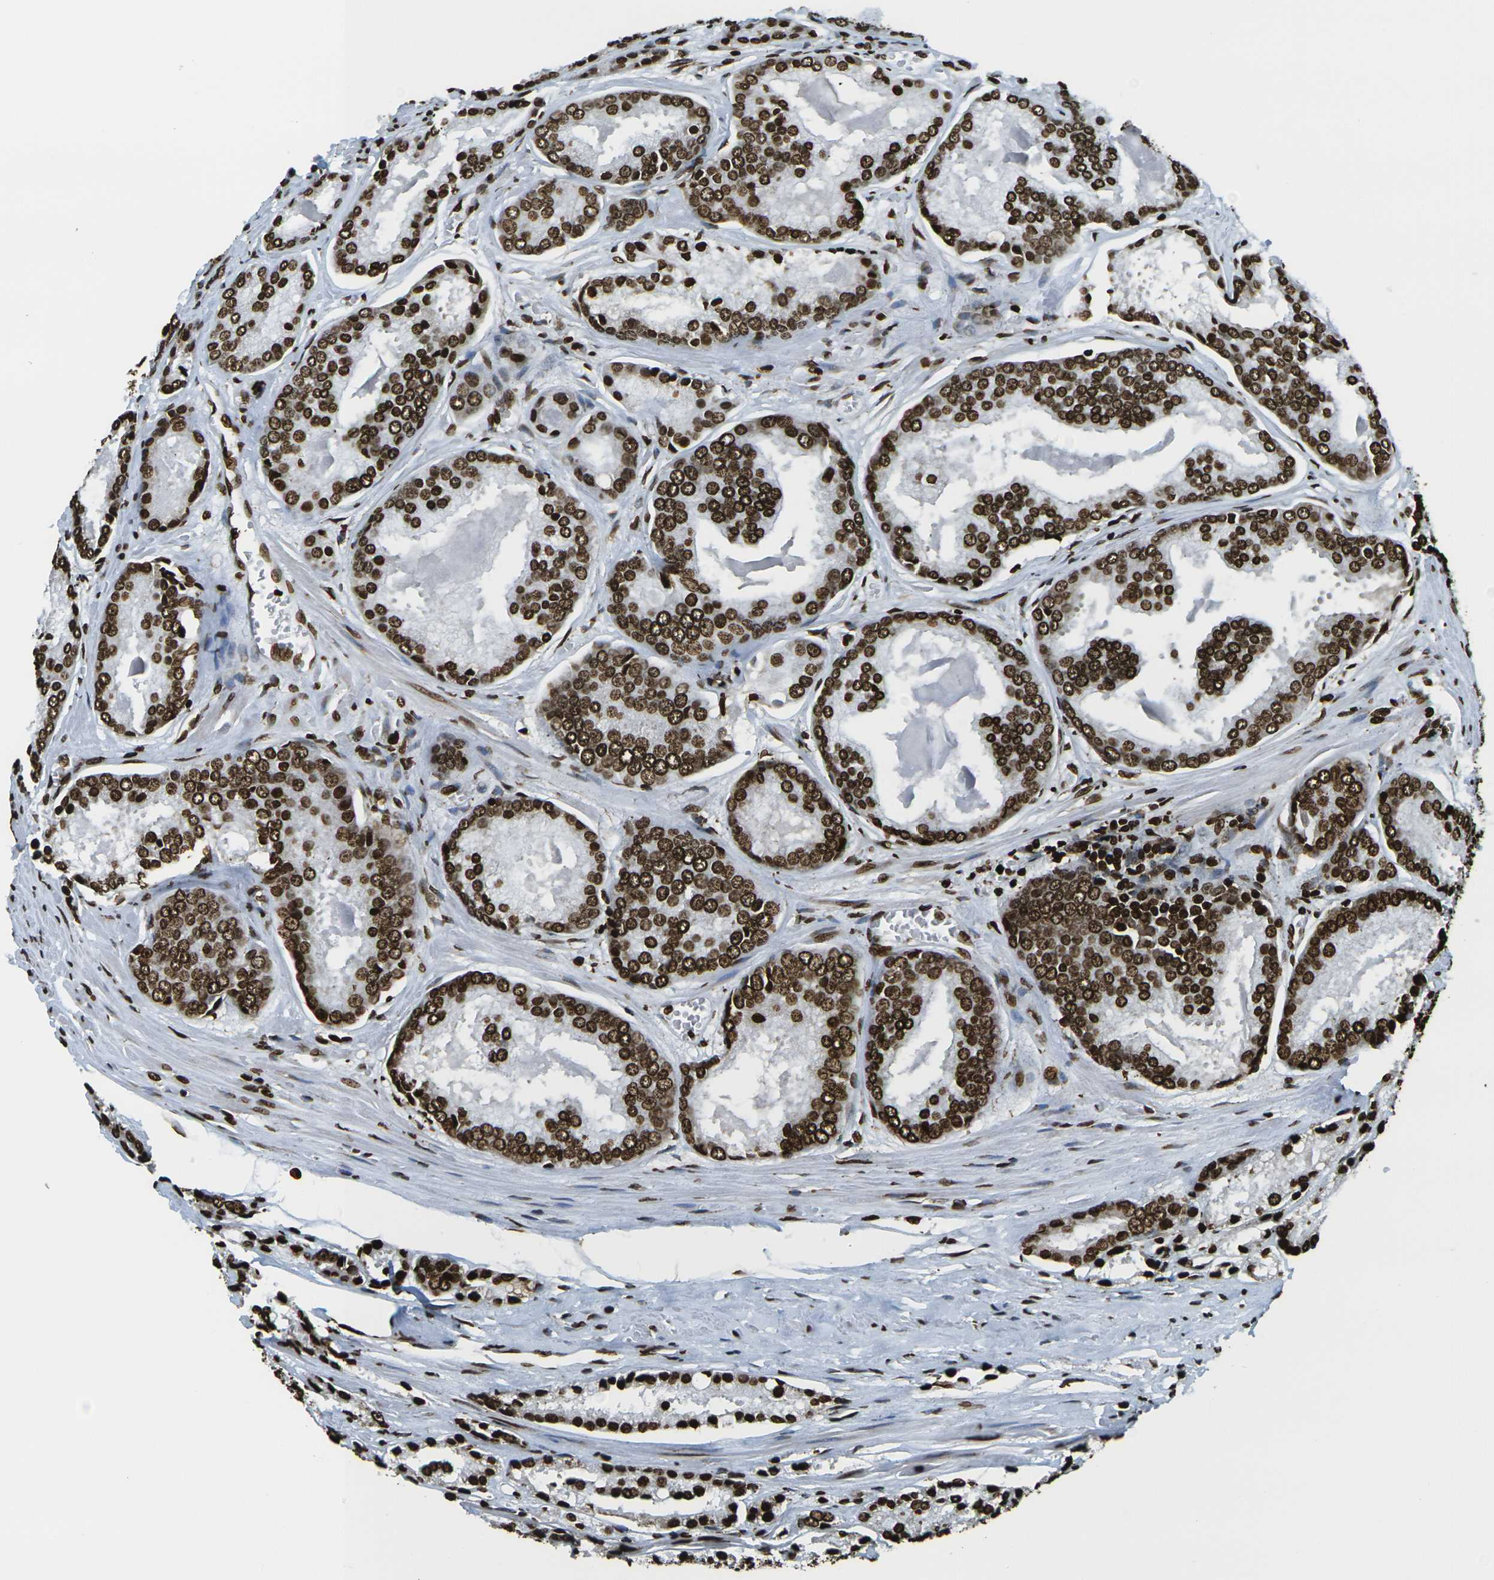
{"staining": {"intensity": "strong", "quantity": ">75%", "location": "nuclear"}, "tissue": "prostate cancer", "cell_type": "Tumor cells", "image_type": "cancer", "snomed": [{"axis": "morphology", "description": "Adenocarcinoma, Low grade"}, {"axis": "topography", "description": "Prostate"}], "caption": "IHC of prostate cancer (low-grade adenocarcinoma) exhibits high levels of strong nuclear expression in about >75% of tumor cells.", "gene": "H1-2", "patient": {"sex": "male", "age": 64}}